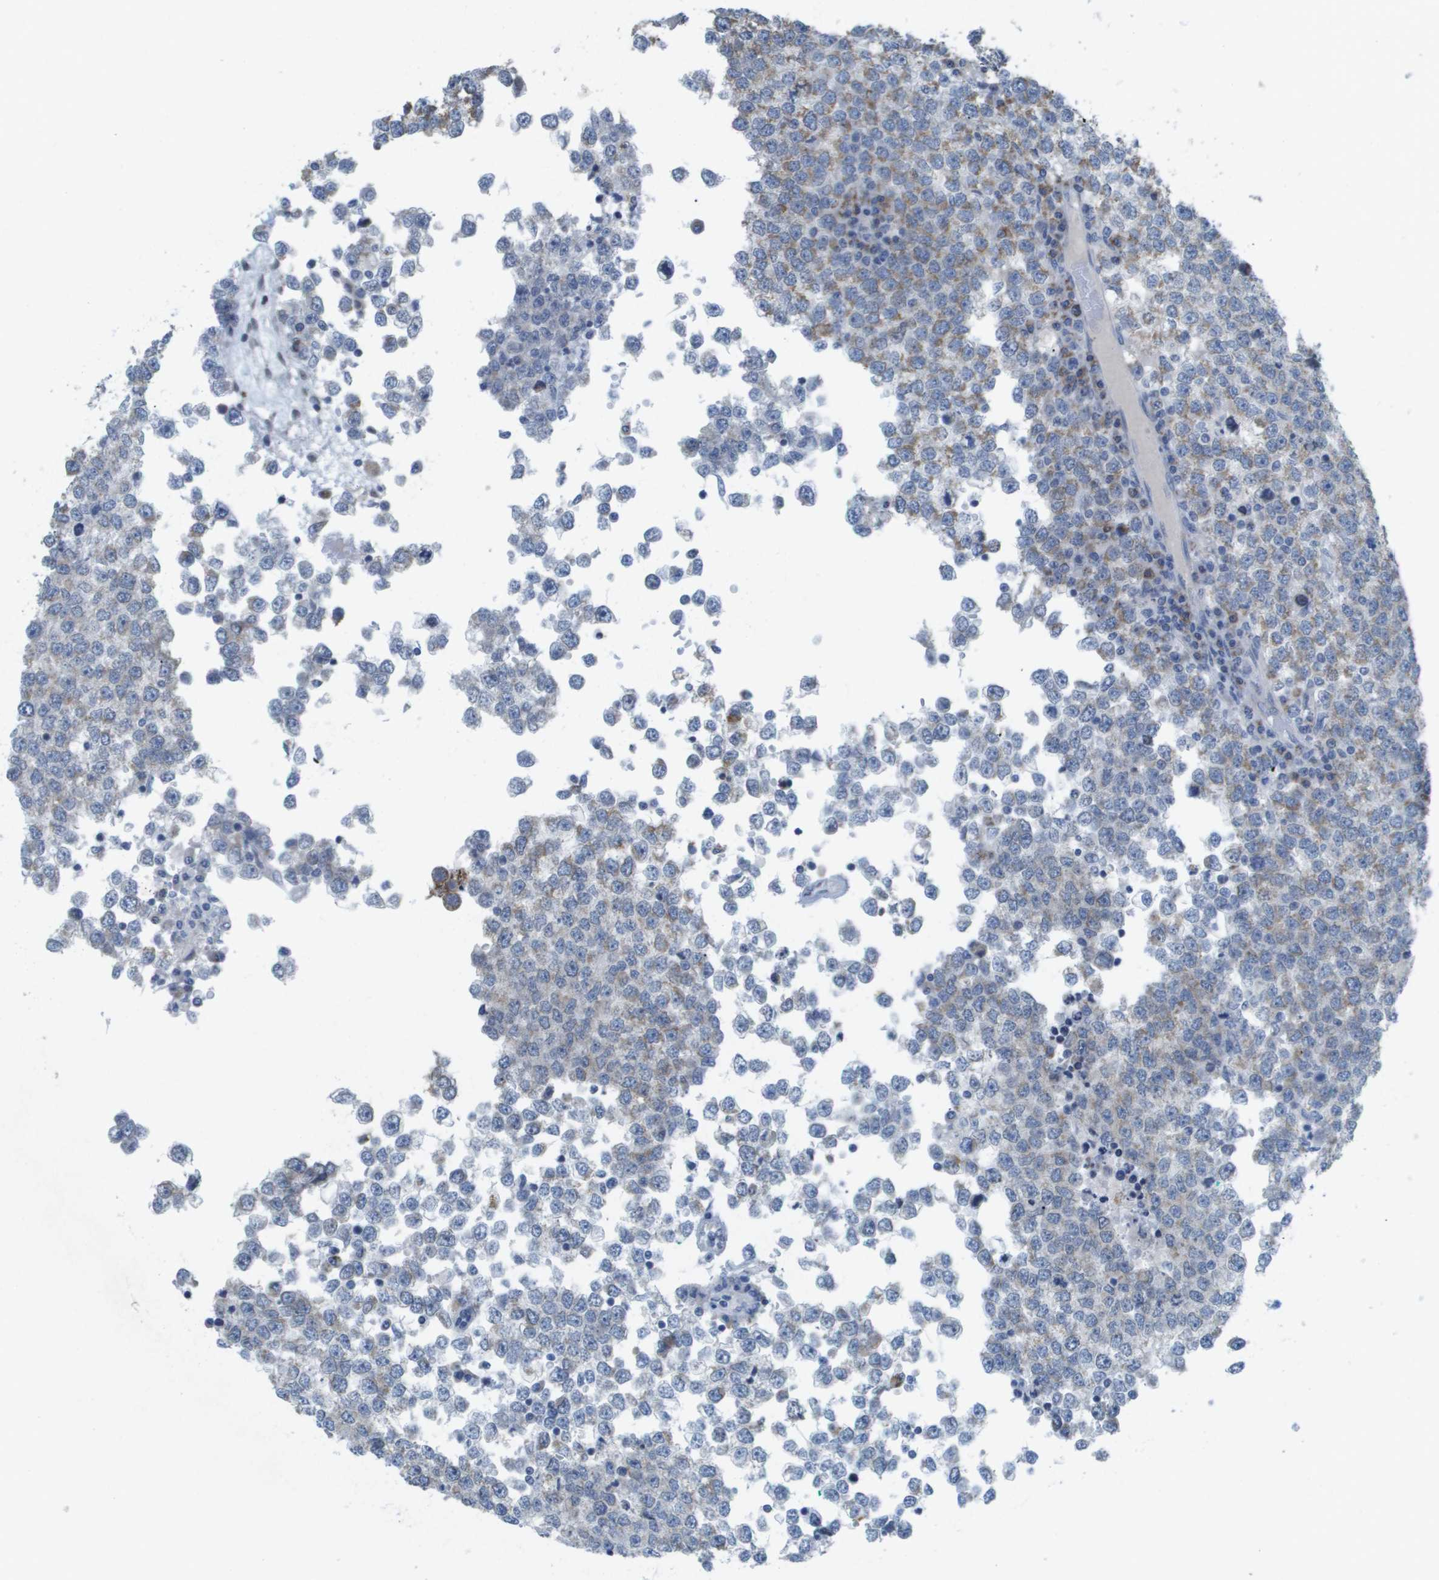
{"staining": {"intensity": "moderate", "quantity": "25%-75%", "location": "cytoplasmic/membranous"}, "tissue": "testis cancer", "cell_type": "Tumor cells", "image_type": "cancer", "snomed": [{"axis": "morphology", "description": "Seminoma, NOS"}, {"axis": "topography", "description": "Testis"}], "caption": "IHC micrograph of neoplastic tissue: human testis cancer stained using immunohistochemistry (IHC) shows medium levels of moderate protein expression localized specifically in the cytoplasmic/membranous of tumor cells, appearing as a cytoplasmic/membranous brown color.", "gene": "TMEM223", "patient": {"sex": "male", "age": 65}}